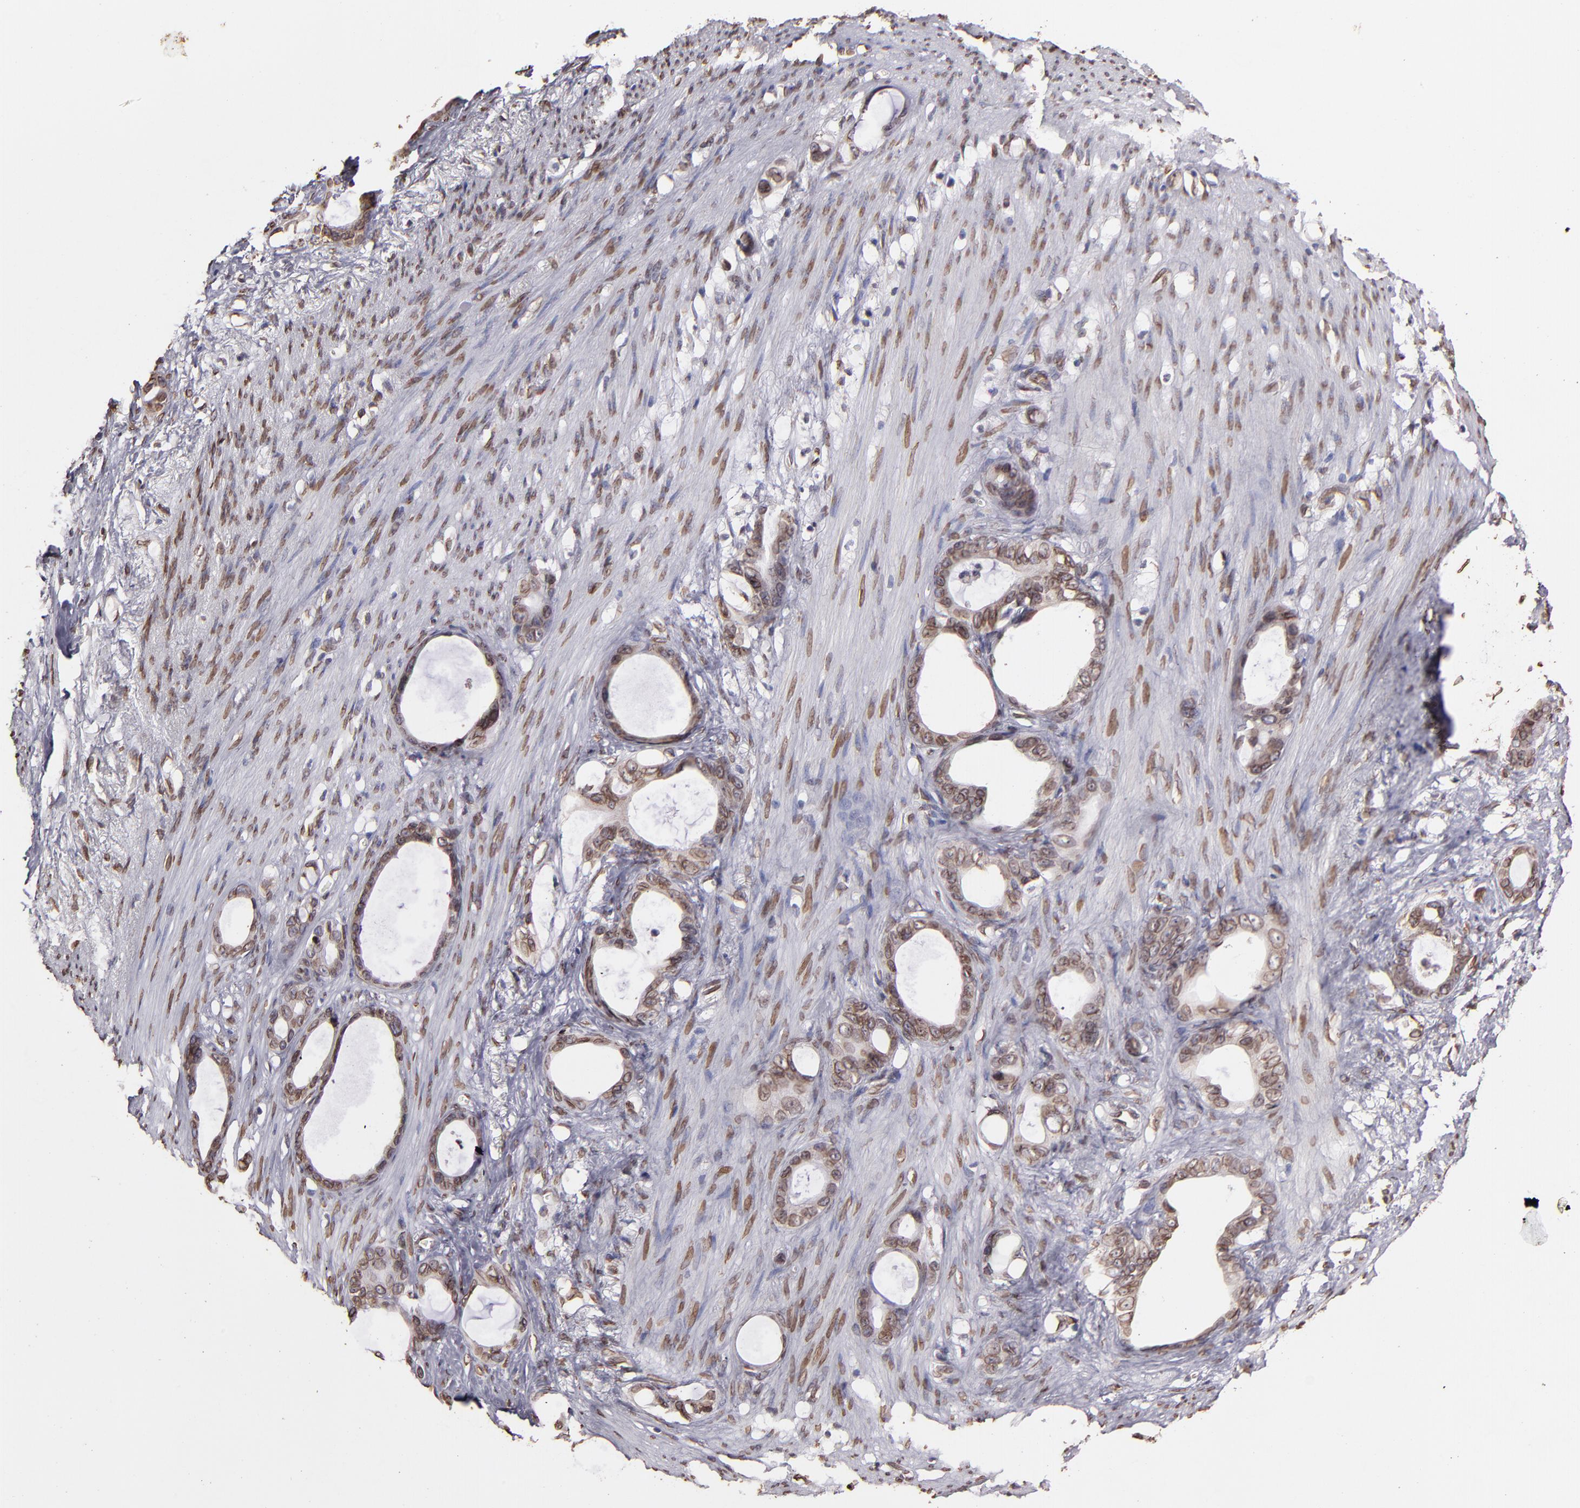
{"staining": {"intensity": "moderate", "quantity": ">75%", "location": "cytoplasmic/membranous,nuclear"}, "tissue": "stomach cancer", "cell_type": "Tumor cells", "image_type": "cancer", "snomed": [{"axis": "morphology", "description": "Adenocarcinoma, NOS"}, {"axis": "topography", "description": "Stomach"}], "caption": "Immunohistochemistry of human adenocarcinoma (stomach) shows medium levels of moderate cytoplasmic/membranous and nuclear staining in about >75% of tumor cells.", "gene": "PUM3", "patient": {"sex": "female", "age": 75}}